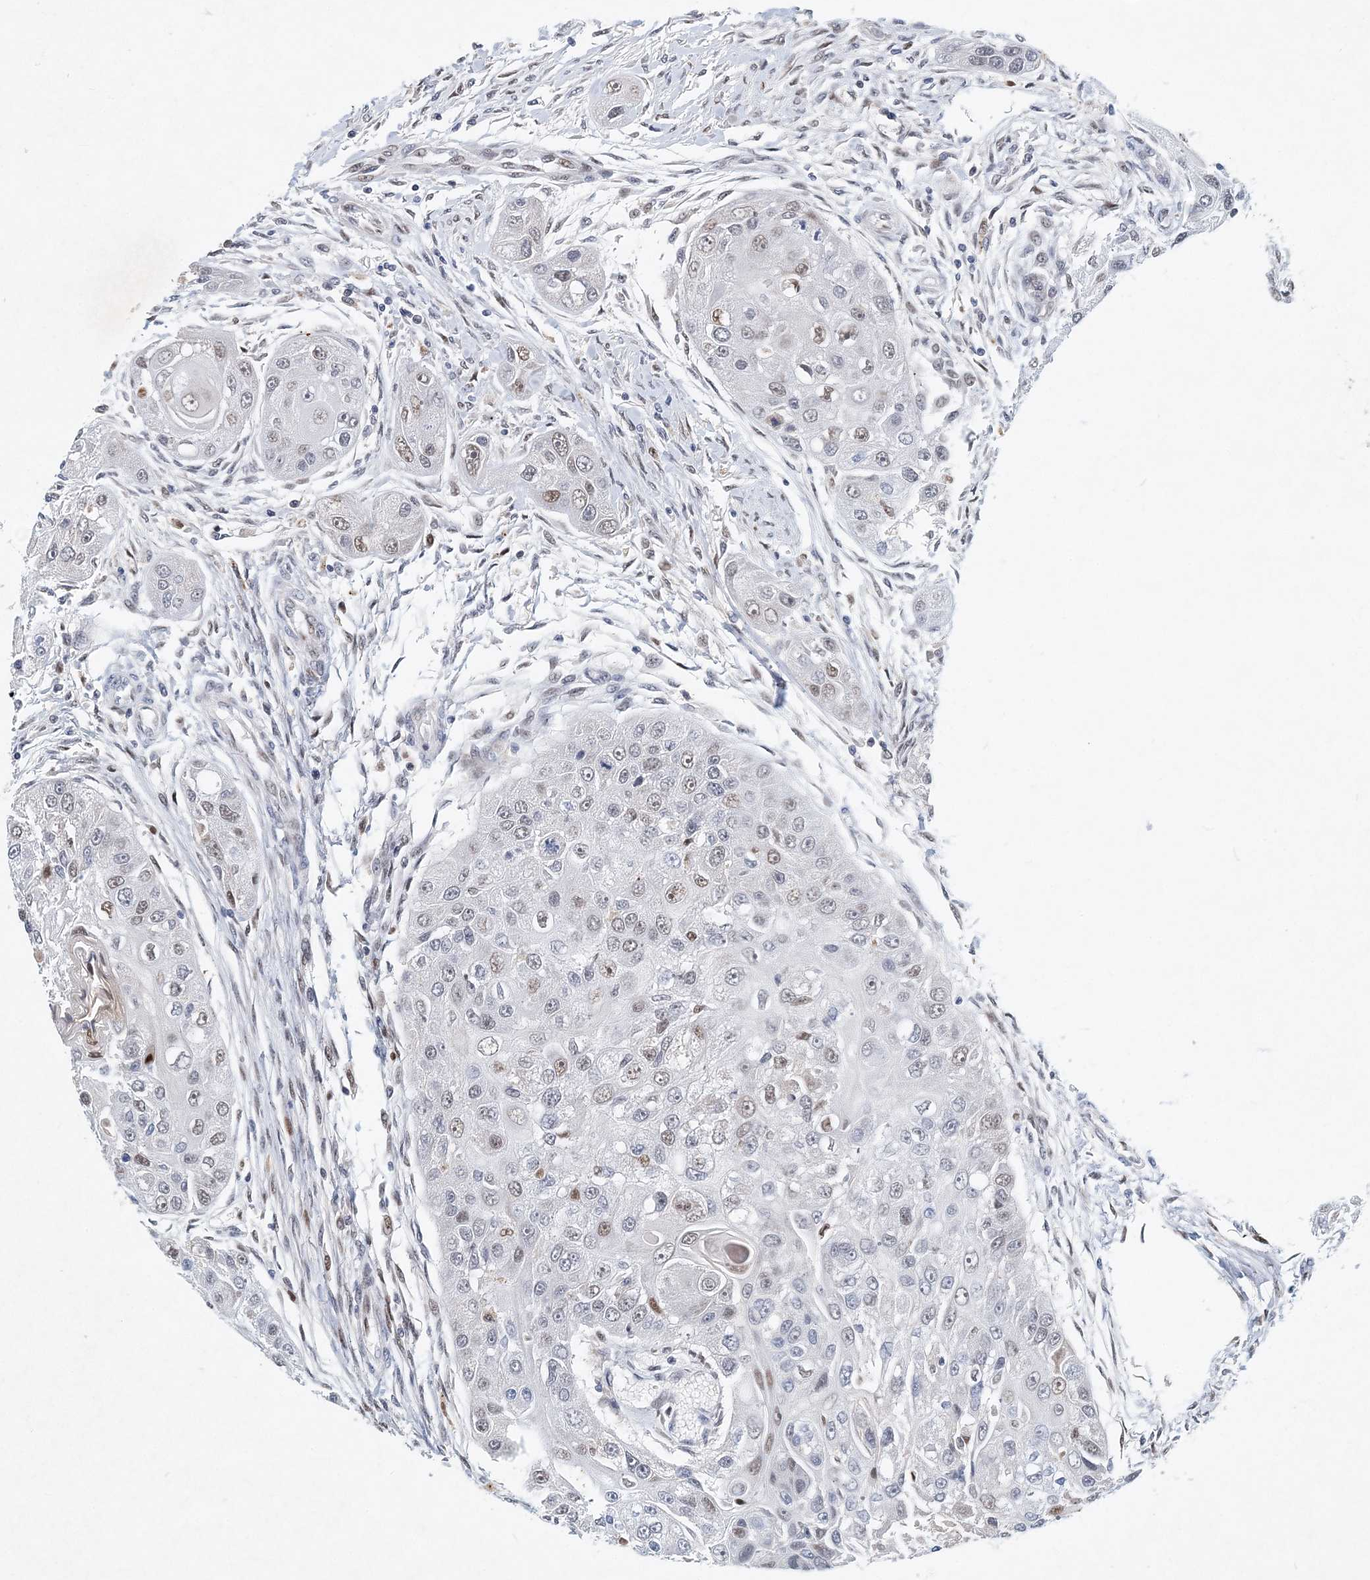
{"staining": {"intensity": "weak", "quantity": "<25%", "location": "nuclear"}, "tissue": "head and neck cancer", "cell_type": "Tumor cells", "image_type": "cancer", "snomed": [{"axis": "morphology", "description": "Normal tissue, NOS"}, {"axis": "morphology", "description": "Squamous cell carcinoma, NOS"}, {"axis": "topography", "description": "Skeletal muscle"}, {"axis": "topography", "description": "Head-Neck"}], "caption": "DAB immunohistochemical staining of human head and neck squamous cell carcinoma exhibits no significant positivity in tumor cells.", "gene": "KPNA4", "patient": {"sex": "male", "age": 51}}